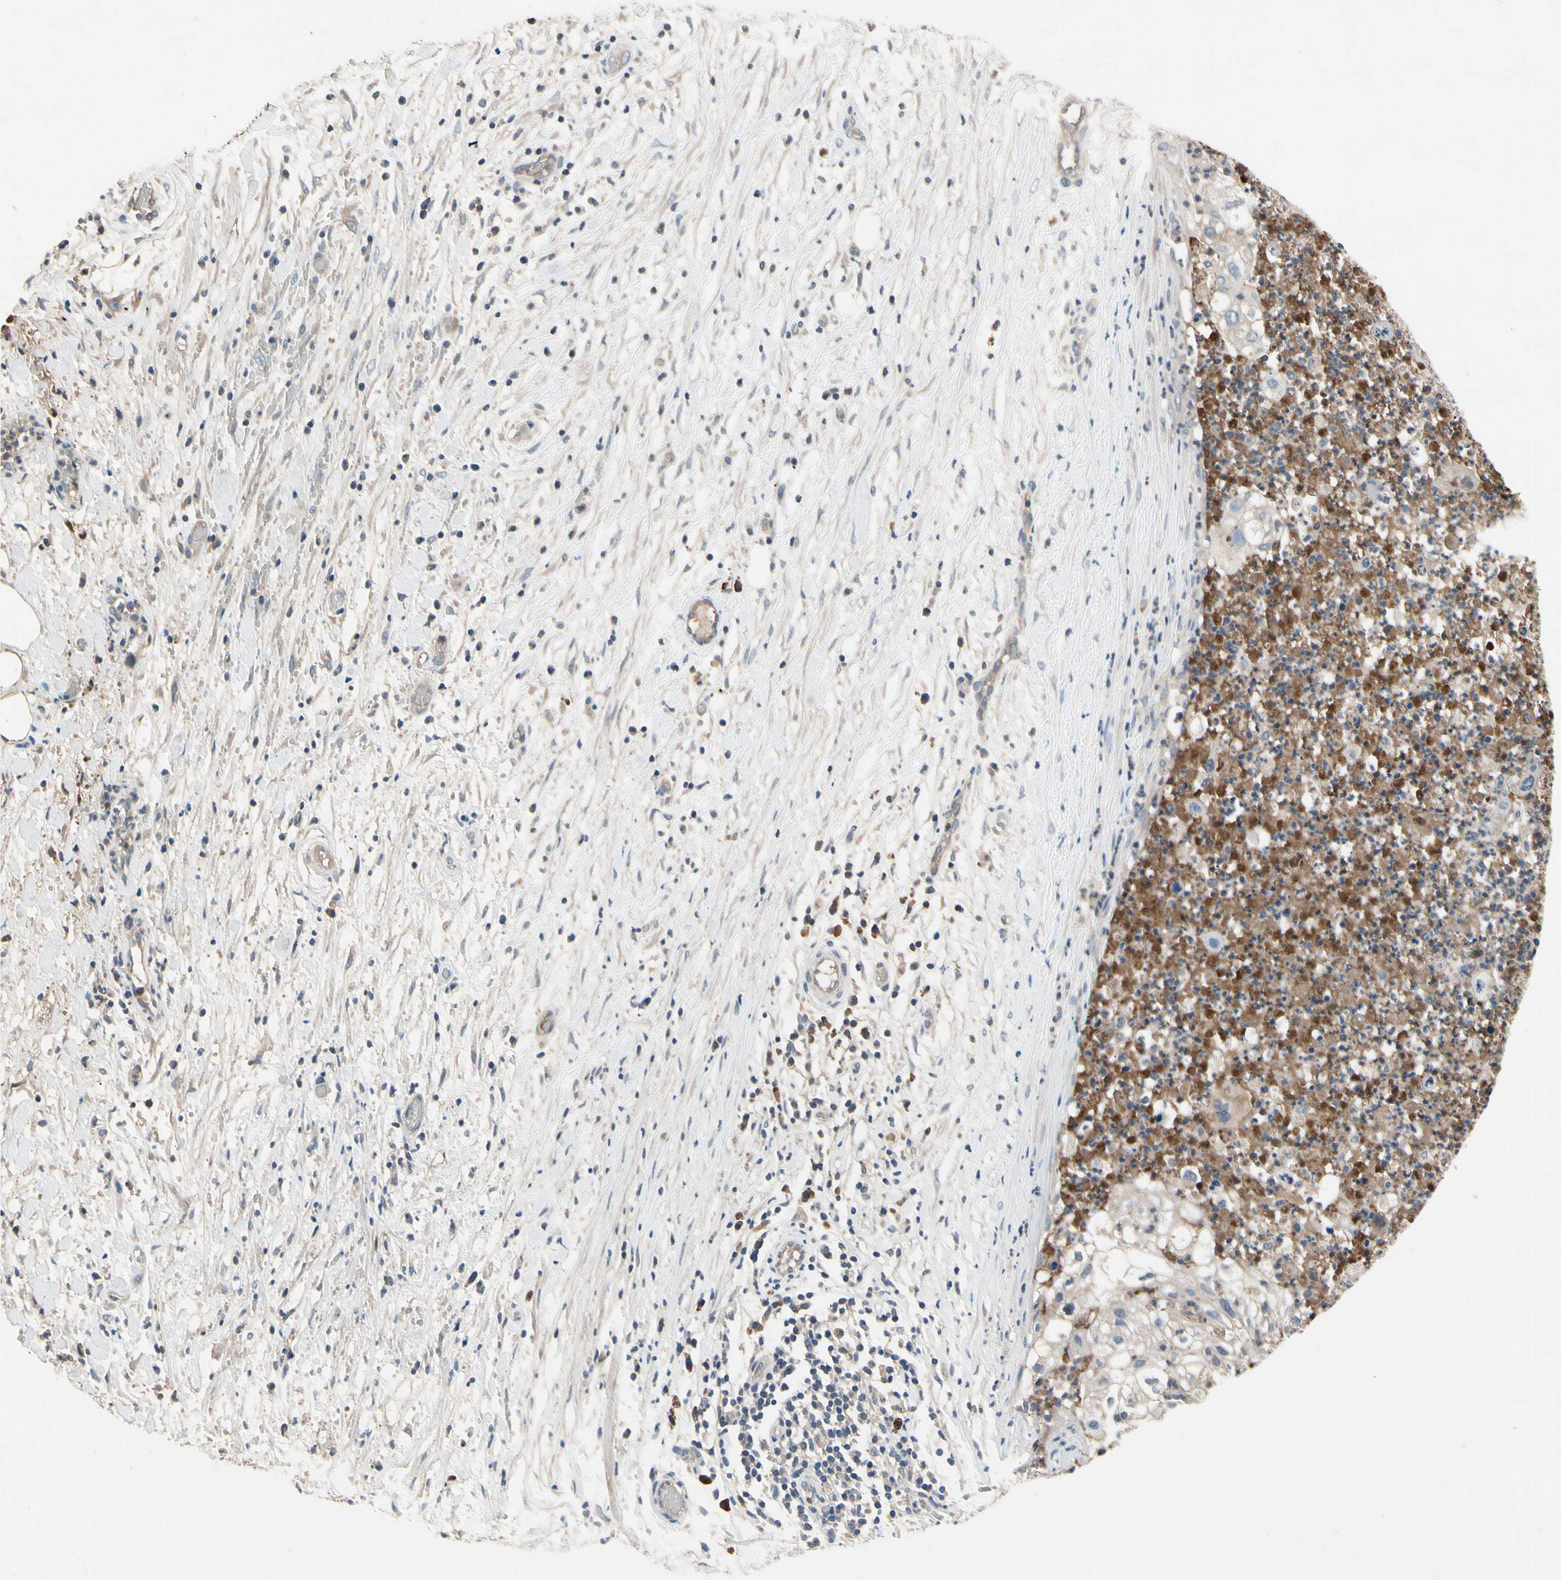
{"staining": {"intensity": "weak", "quantity": "<25%", "location": "cytoplasmic/membranous"}, "tissue": "lung cancer", "cell_type": "Tumor cells", "image_type": "cancer", "snomed": [{"axis": "morphology", "description": "Inflammation, NOS"}, {"axis": "morphology", "description": "Squamous cell carcinoma, NOS"}, {"axis": "topography", "description": "Lymph node"}, {"axis": "topography", "description": "Soft tissue"}, {"axis": "topography", "description": "Lung"}], "caption": "Immunohistochemical staining of lung cancer exhibits no significant positivity in tumor cells. (DAB IHC, high magnification).", "gene": "IL1RL1", "patient": {"sex": "male", "age": 66}}